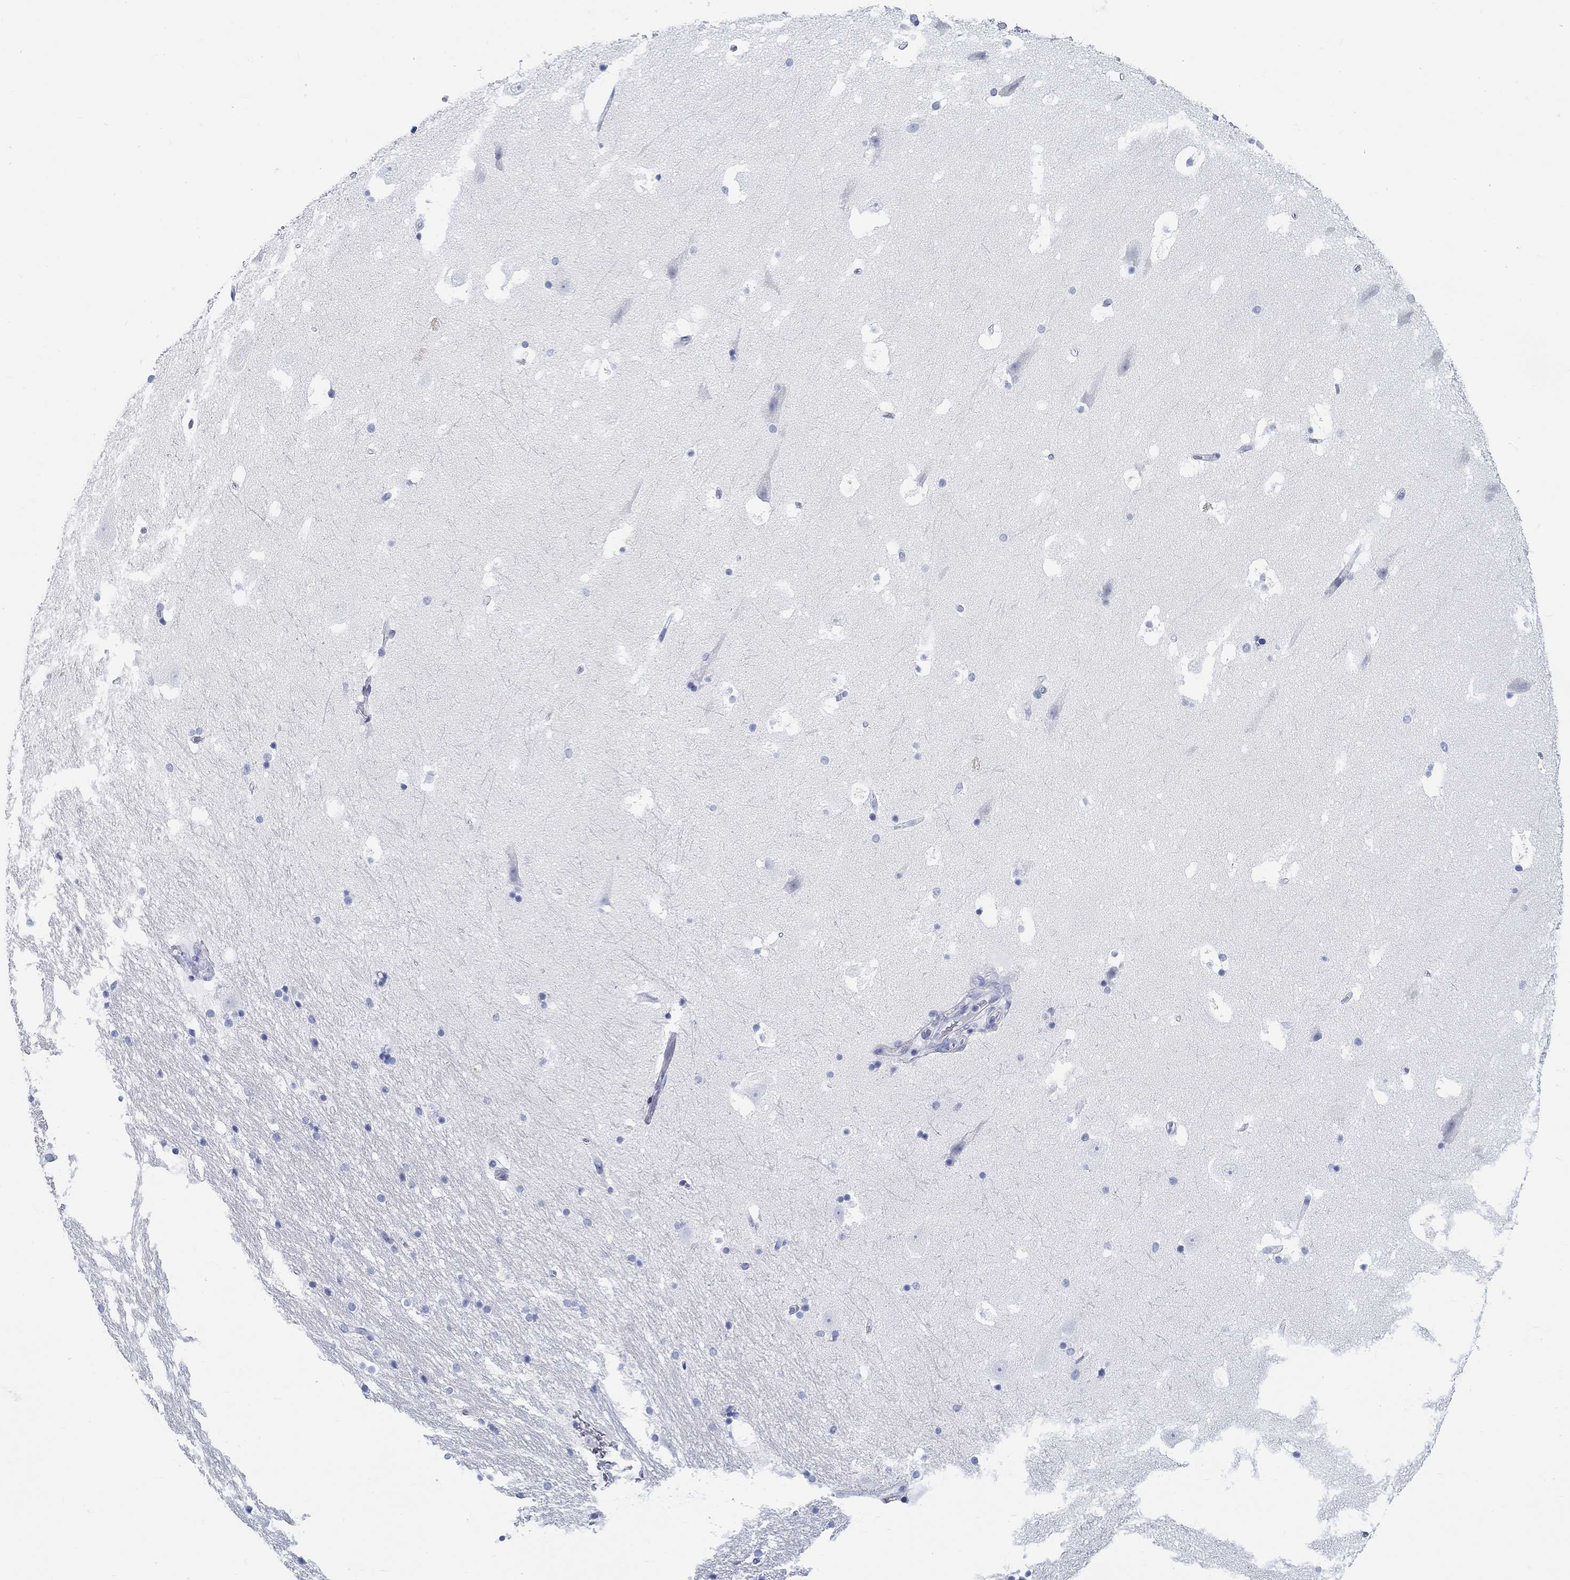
{"staining": {"intensity": "negative", "quantity": "none", "location": "none"}, "tissue": "hippocampus", "cell_type": "Glial cells", "image_type": "normal", "snomed": [{"axis": "morphology", "description": "Normal tissue, NOS"}, {"axis": "topography", "description": "Hippocampus"}], "caption": "Immunohistochemistry image of benign hippocampus: human hippocampus stained with DAB exhibits no significant protein positivity in glial cells.", "gene": "RD3L", "patient": {"sex": "male", "age": 51}}